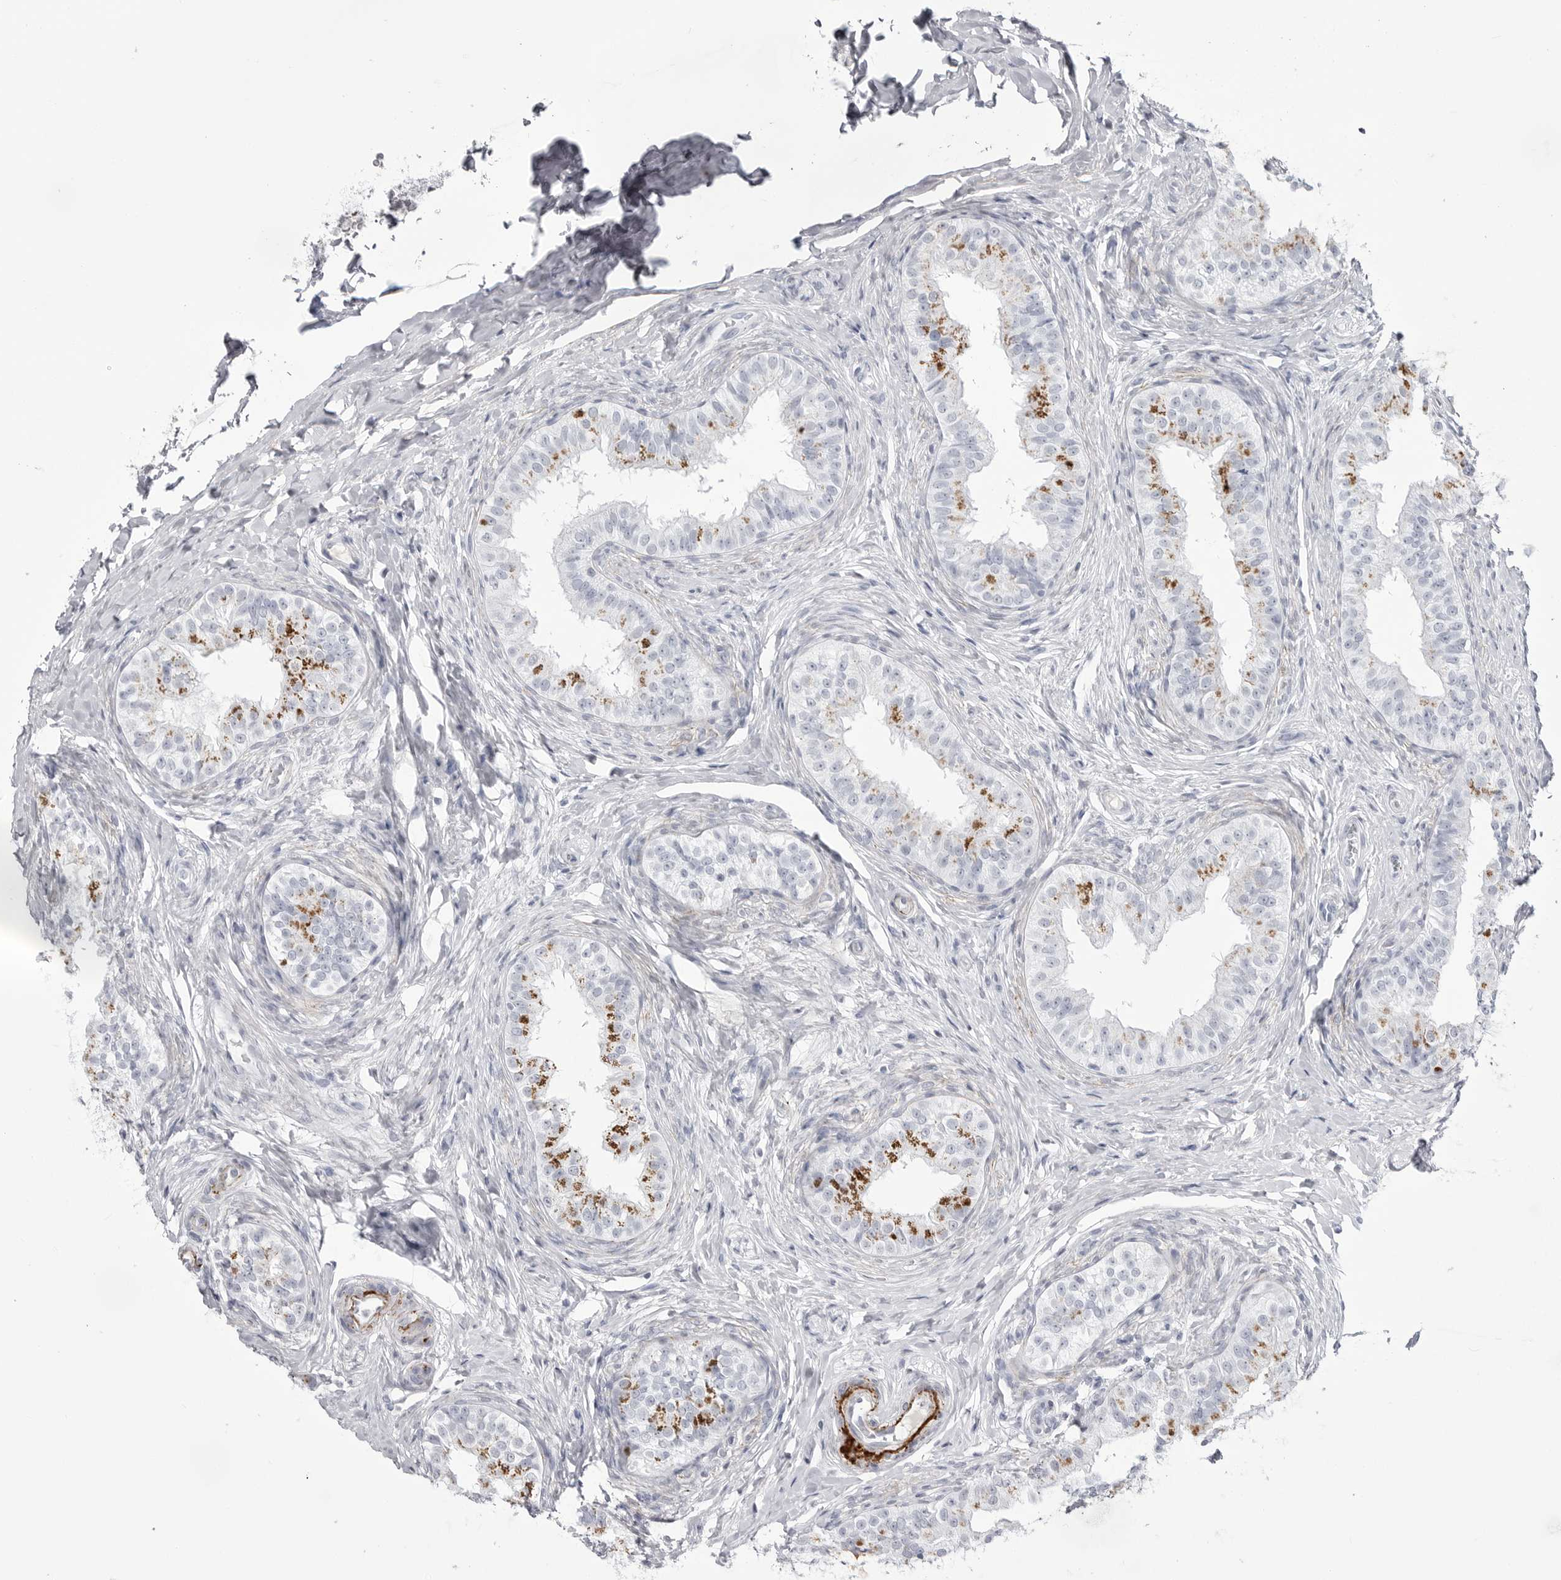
{"staining": {"intensity": "negative", "quantity": "none", "location": "none"}, "tissue": "epididymis", "cell_type": "Glandular cells", "image_type": "normal", "snomed": [{"axis": "morphology", "description": "Normal tissue, NOS"}, {"axis": "topography", "description": "Epididymis"}], "caption": "This photomicrograph is of unremarkable epididymis stained with immunohistochemistry (IHC) to label a protein in brown with the nuclei are counter-stained blue. There is no positivity in glandular cells. (Stains: DAB (3,3'-diaminobenzidine) IHC with hematoxylin counter stain, Microscopy: brightfield microscopy at high magnification).", "gene": "COL26A1", "patient": {"sex": "male", "age": 49}}